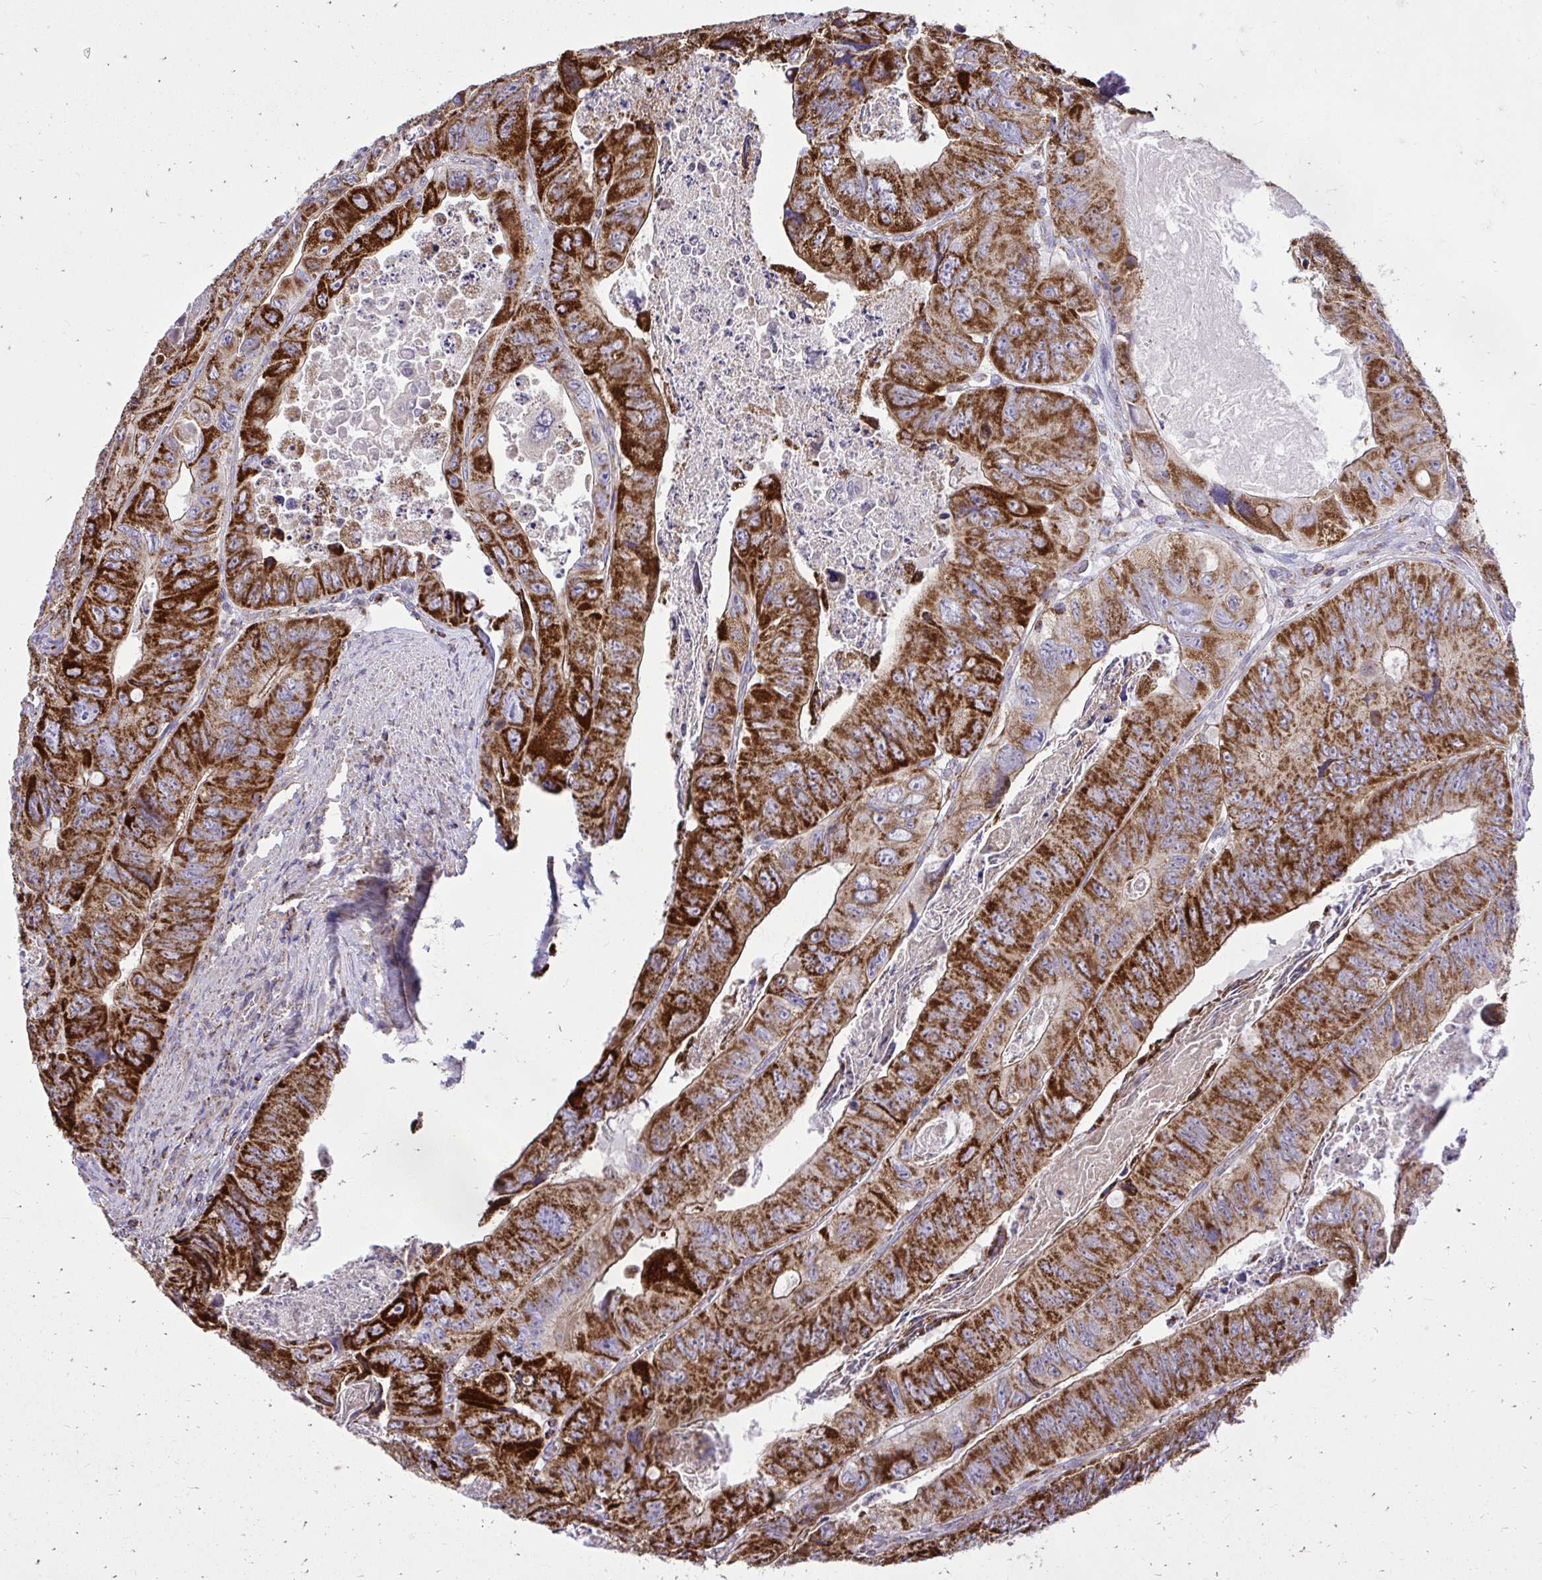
{"staining": {"intensity": "strong", "quantity": ">75%", "location": "cytoplasmic/membranous"}, "tissue": "colorectal cancer", "cell_type": "Tumor cells", "image_type": "cancer", "snomed": [{"axis": "morphology", "description": "Adenocarcinoma, NOS"}, {"axis": "topography", "description": "Colon"}], "caption": "Strong cytoplasmic/membranous staining is appreciated in approximately >75% of tumor cells in adenocarcinoma (colorectal). (Stains: DAB in brown, nuclei in blue, Microscopy: brightfield microscopy at high magnification).", "gene": "SPTBN2", "patient": {"sex": "female", "age": 84}}